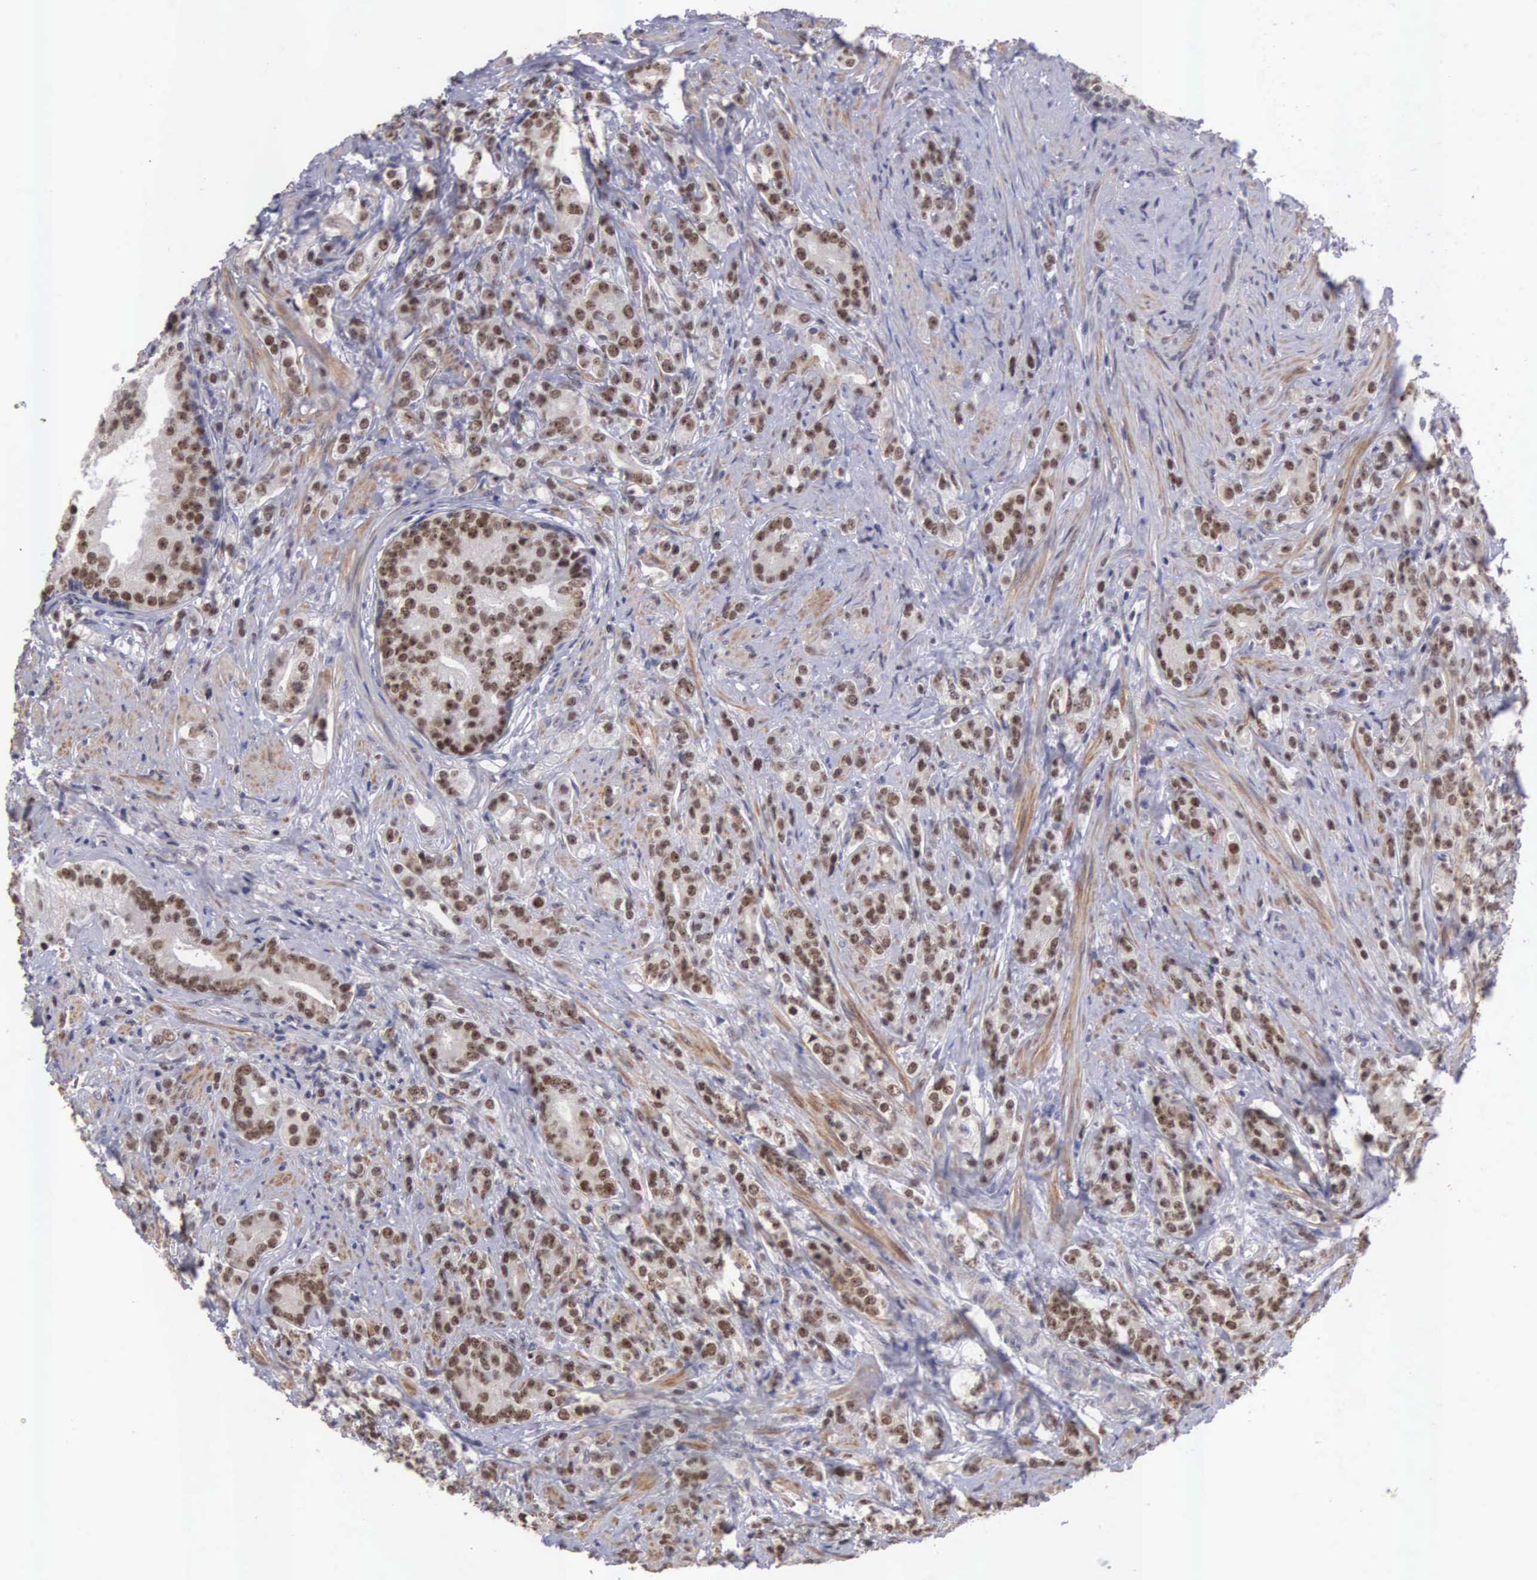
{"staining": {"intensity": "moderate", "quantity": ">75%", "location": "nuclear"}, "tissue": "prostate cancer", "cell_type": "Tumor cells", "image_type": "cancer", "snomed": [{"axis": "morphology", "description": "Adenocarcinoma, Medium grade"}, {"axis": "topography", "description": "Prostate"}], "caption": "Protein staining displays moderate nuclear staining in approximately >75% of tumor cells in prostate cancer. Using DAB (3,3'-diaminobenzidine) (brown) and hematoxylin (blue) stains, captured at high magnification using brightfield microscopy.", "gene": "ZNF275", "patient": {"sex": "male", "age": 59}}